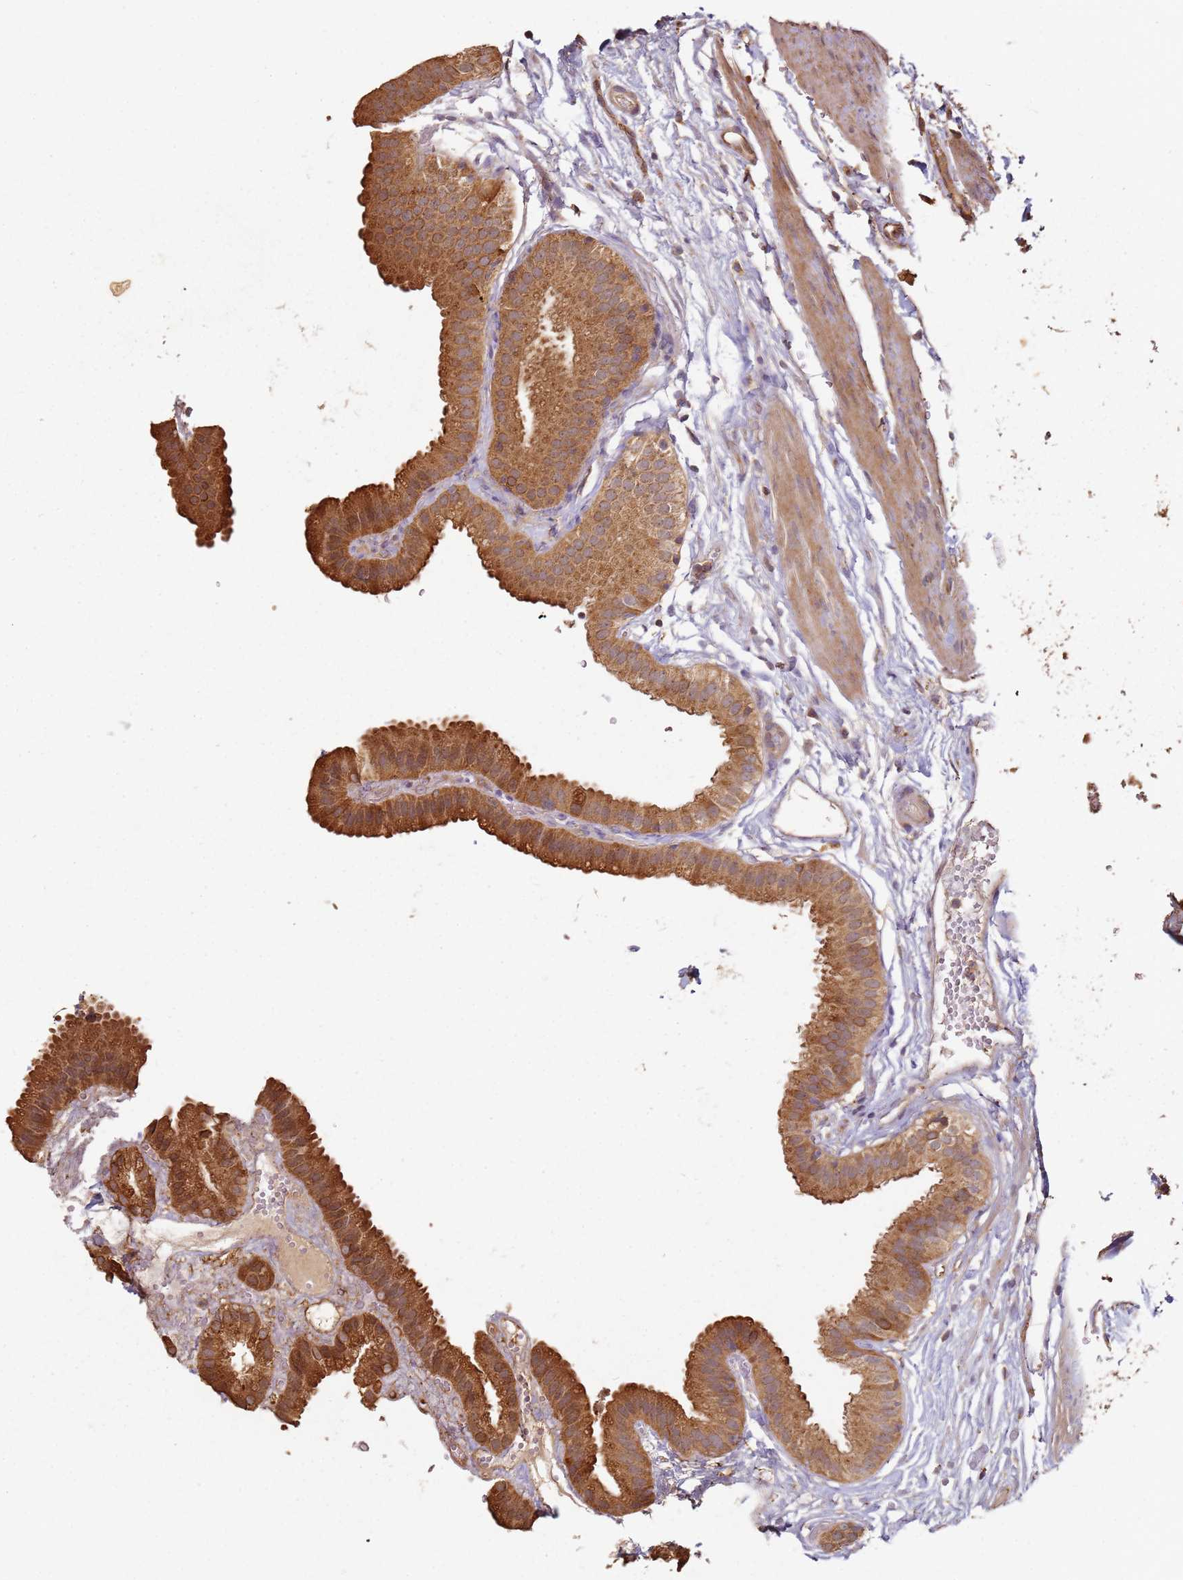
{"staining": {"intensity": "strong", "quantity": ">75%", "location": "cytoplasmic/membranous"}, "tissue": "gallbladder", "cell_type": "Glandular cells", "image_type": "normal", "snomed": [{"axis": "morphology", "description": "Normal tissue, NOS"}, {"axis": "topography", "description": "Gallbladder"}], "caption": "Immunohistochemistry histopathology image of unremarkable human gallbladder stained for a protein (brown), which reveals high levels of strong cytoplasmic/membranous positivity in about >75% of glandular cells.", "gene": "SCGB2B2", "patient": {"sex": "female", "age": 61}}